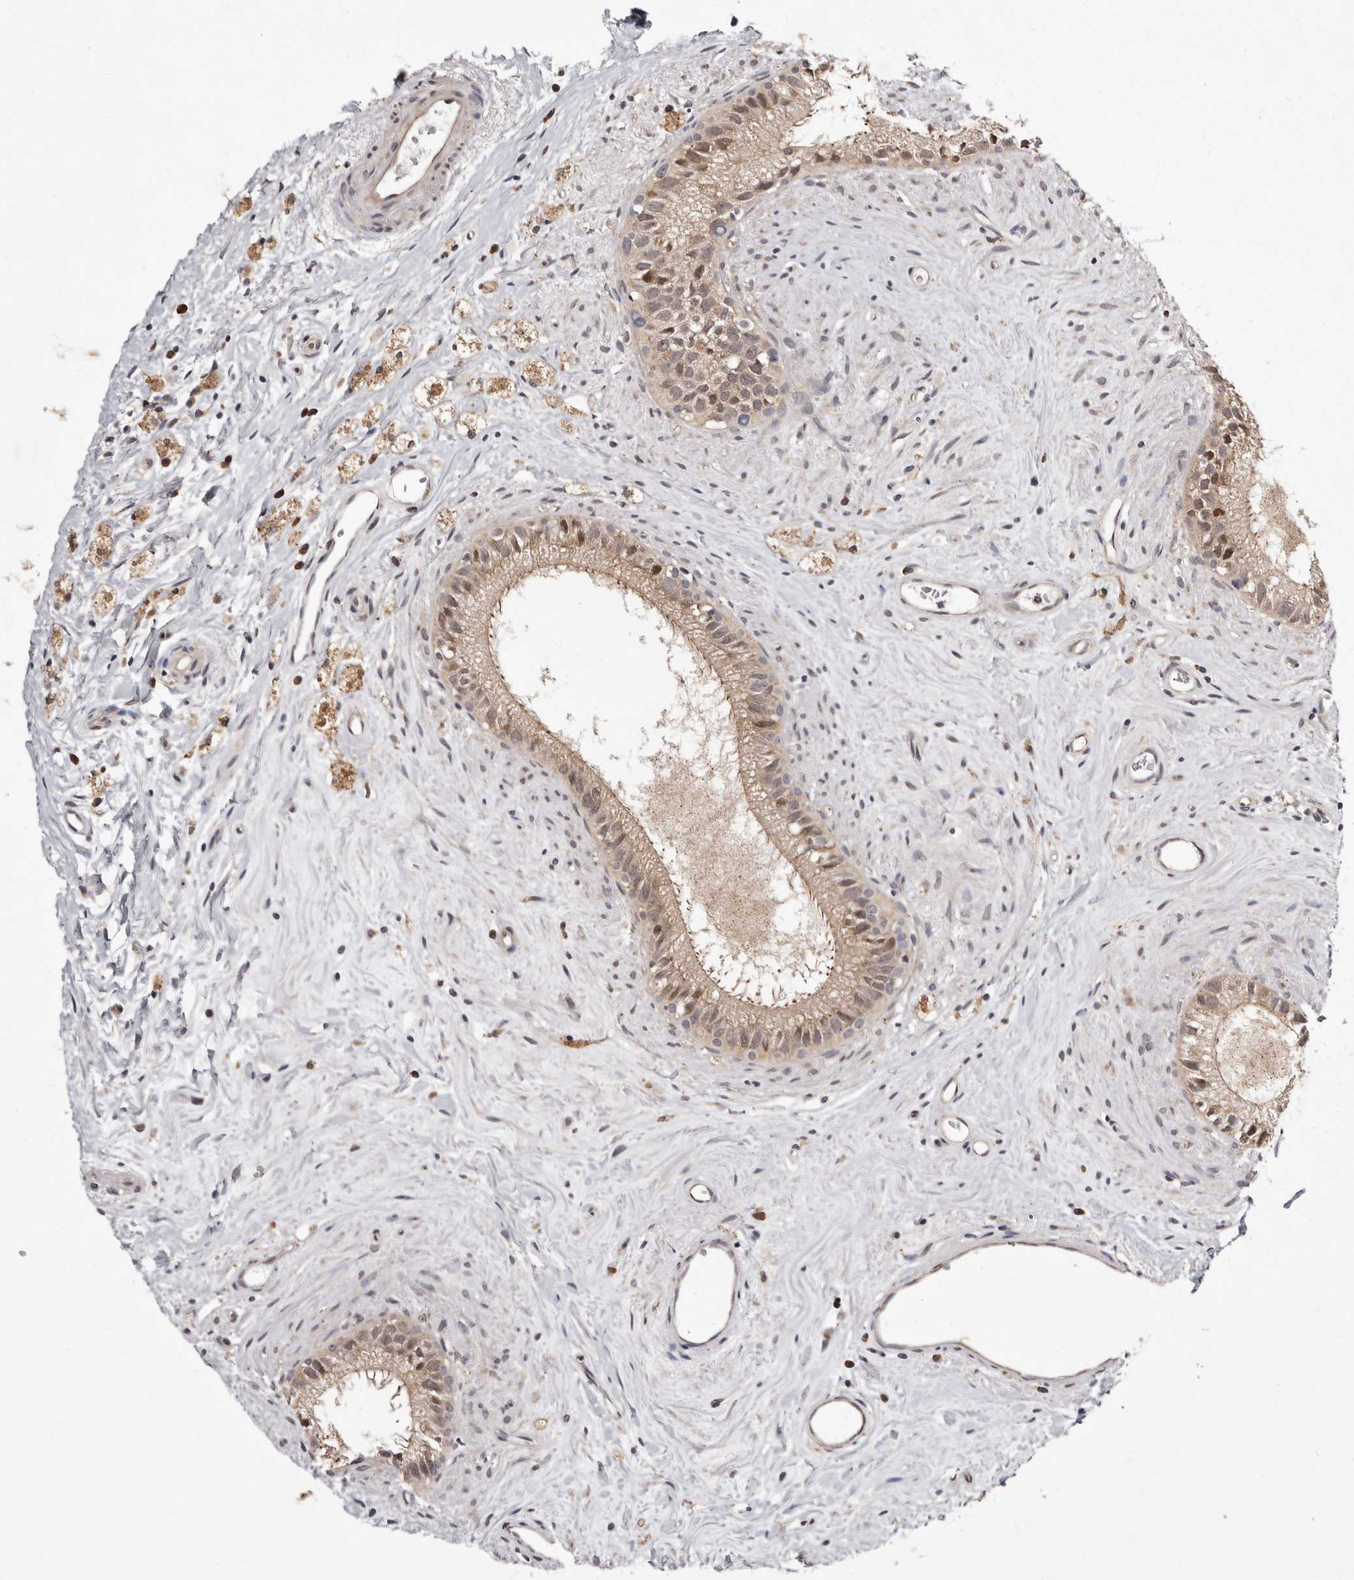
{"staining": {"intensity": "moderate", "quantity": "25%-75%", "location": "cytoplasmic/membranous,nuclear"}, "tissue": "epididymis", "cell_type": "Glandular cells", "image_type": "normal", "snomed": [{"axis": "morphology", "description": "Normal tissue, NOS"}, {"axis": "topography", "description": "Epididymis"}], "caption": "Immunohistochemistry of benign human epididymis exhibits medium levels of moderate cytoplasmic/membranous,nuclear expression in about 25%-75% of glandular cells. The staining was performed using DAB (3,3'-diaminobenzidine) to visualize the protein expression in brown, while the nuclei were stained in blue with hematoxylin (Magnification: 20x).", "gene": "RRM2B", "patient": {"sex": "male", "age": 80}}